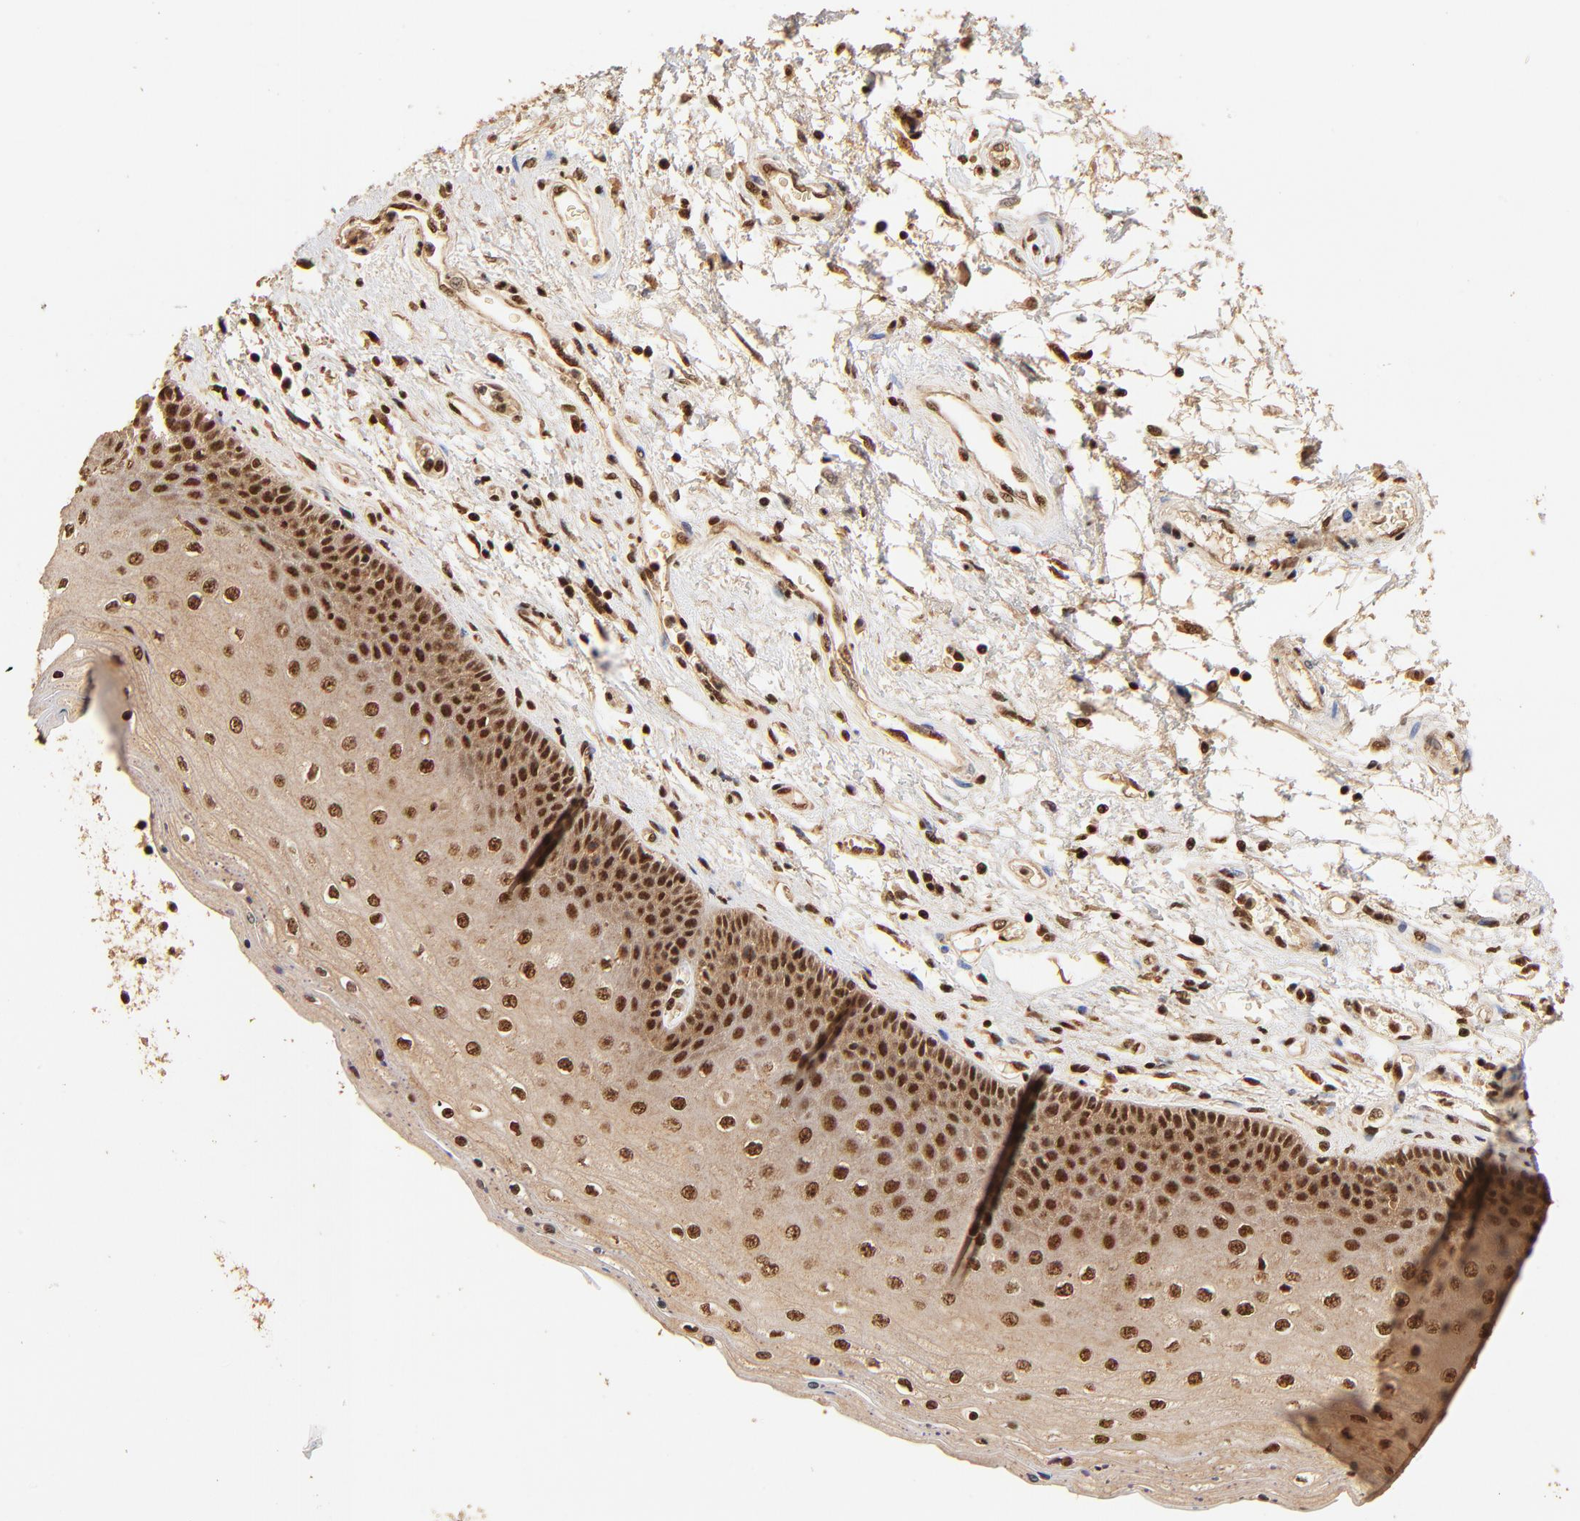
{"staining": {"intensity": "strong", "quantity": ">75%", "location": "cytoplasmic/membranous,nuclear"}, "tissue": "skin", "cell_type": "Epidermal cells", "image_type": "normal", "snomed": [{"axis": "morphology", "description": "Normal tissue, NOS"}, {"axis": "topography", "description": "Anal"}], "caption": "Protein expression by immunohistochemistry exhibits strong cytoplasmic/membranous,nuclear staining in approximately >75% of epidermal cells in benign skin.", "gene": "MED12", "patient": {"sex": "female", "age": 46}}